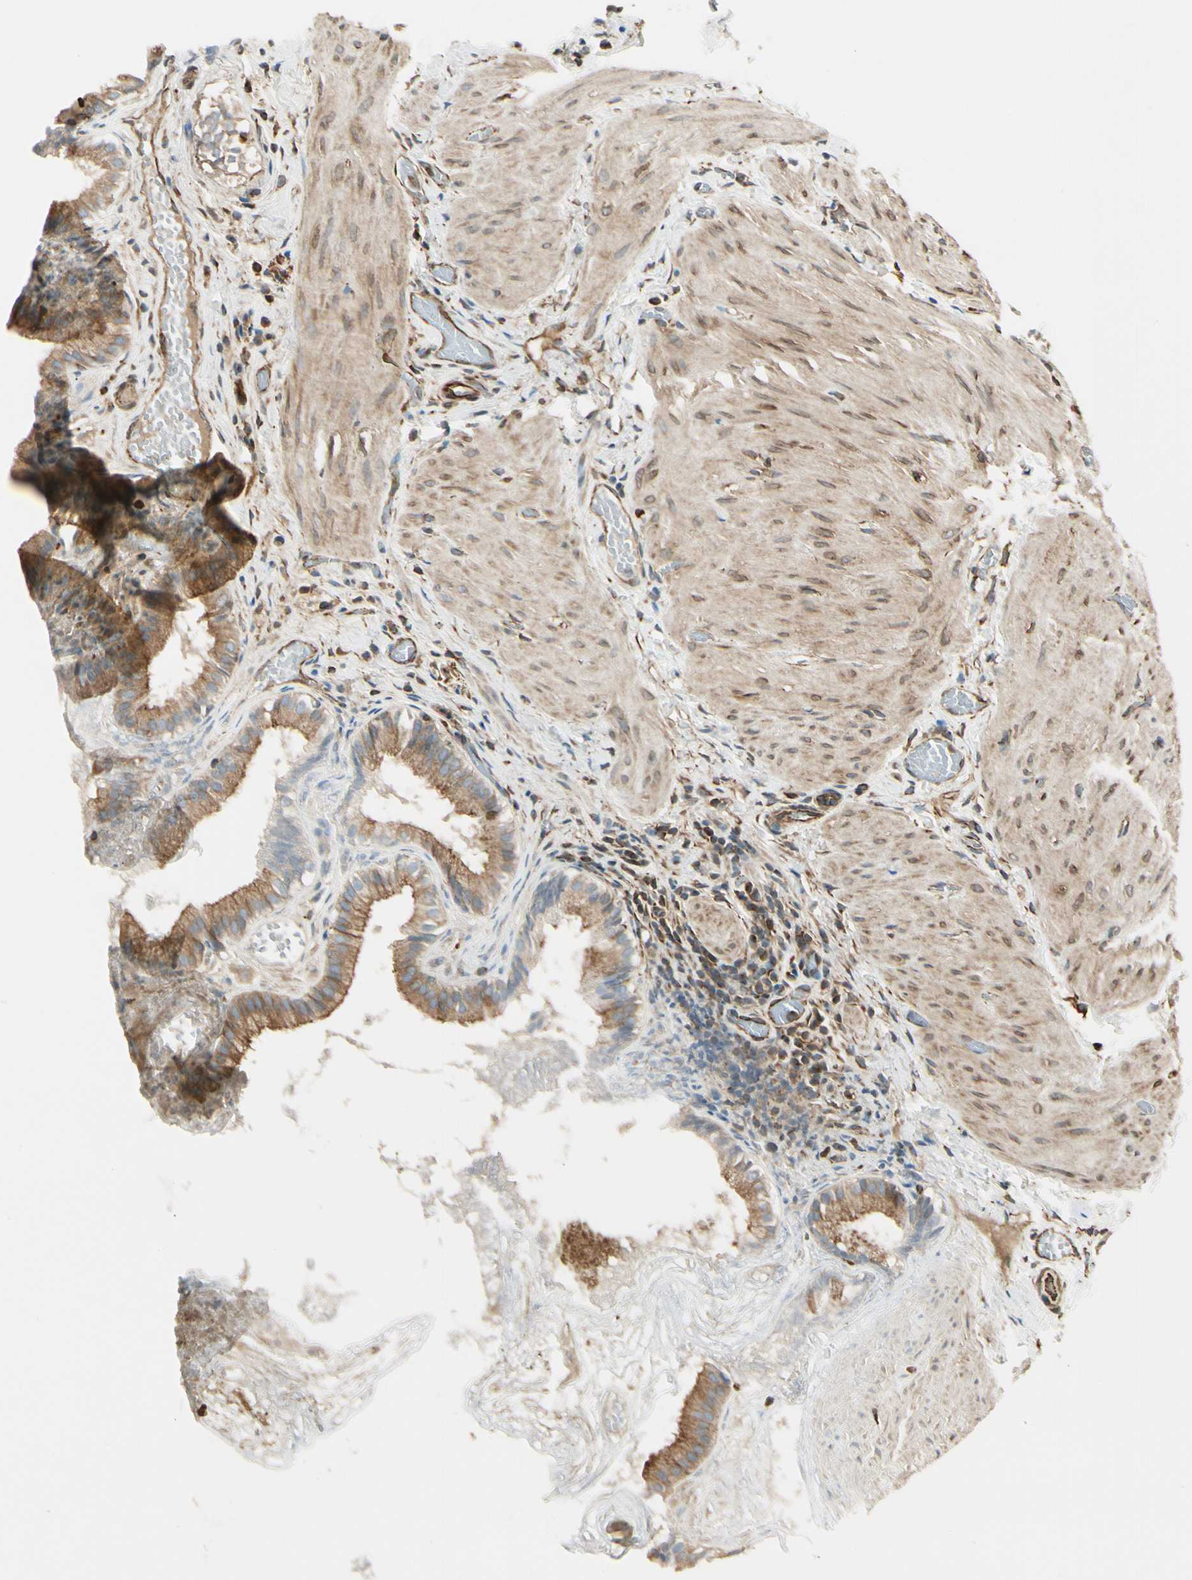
{"staining": {"intensity": "moderate", "quantity": ">75%", "location": "cytoplasmic/membranous"}, "tissue": "gallbladder", "cell_type": "Glandular cells", "image_type": "normal", "snomed": [{"axis": "morphology", "description": "Normal tissue, NOS"}, {"axis": "topography", "description": "Gallbladder"}], "caption": "A photomicrograph of human gallbladder stained for a protein demonstrates moderate cytoplasmic/membranous brown staining in glandular cells.", "gene": "FTH1", "patient": {"sex": "female", "age": 26}}